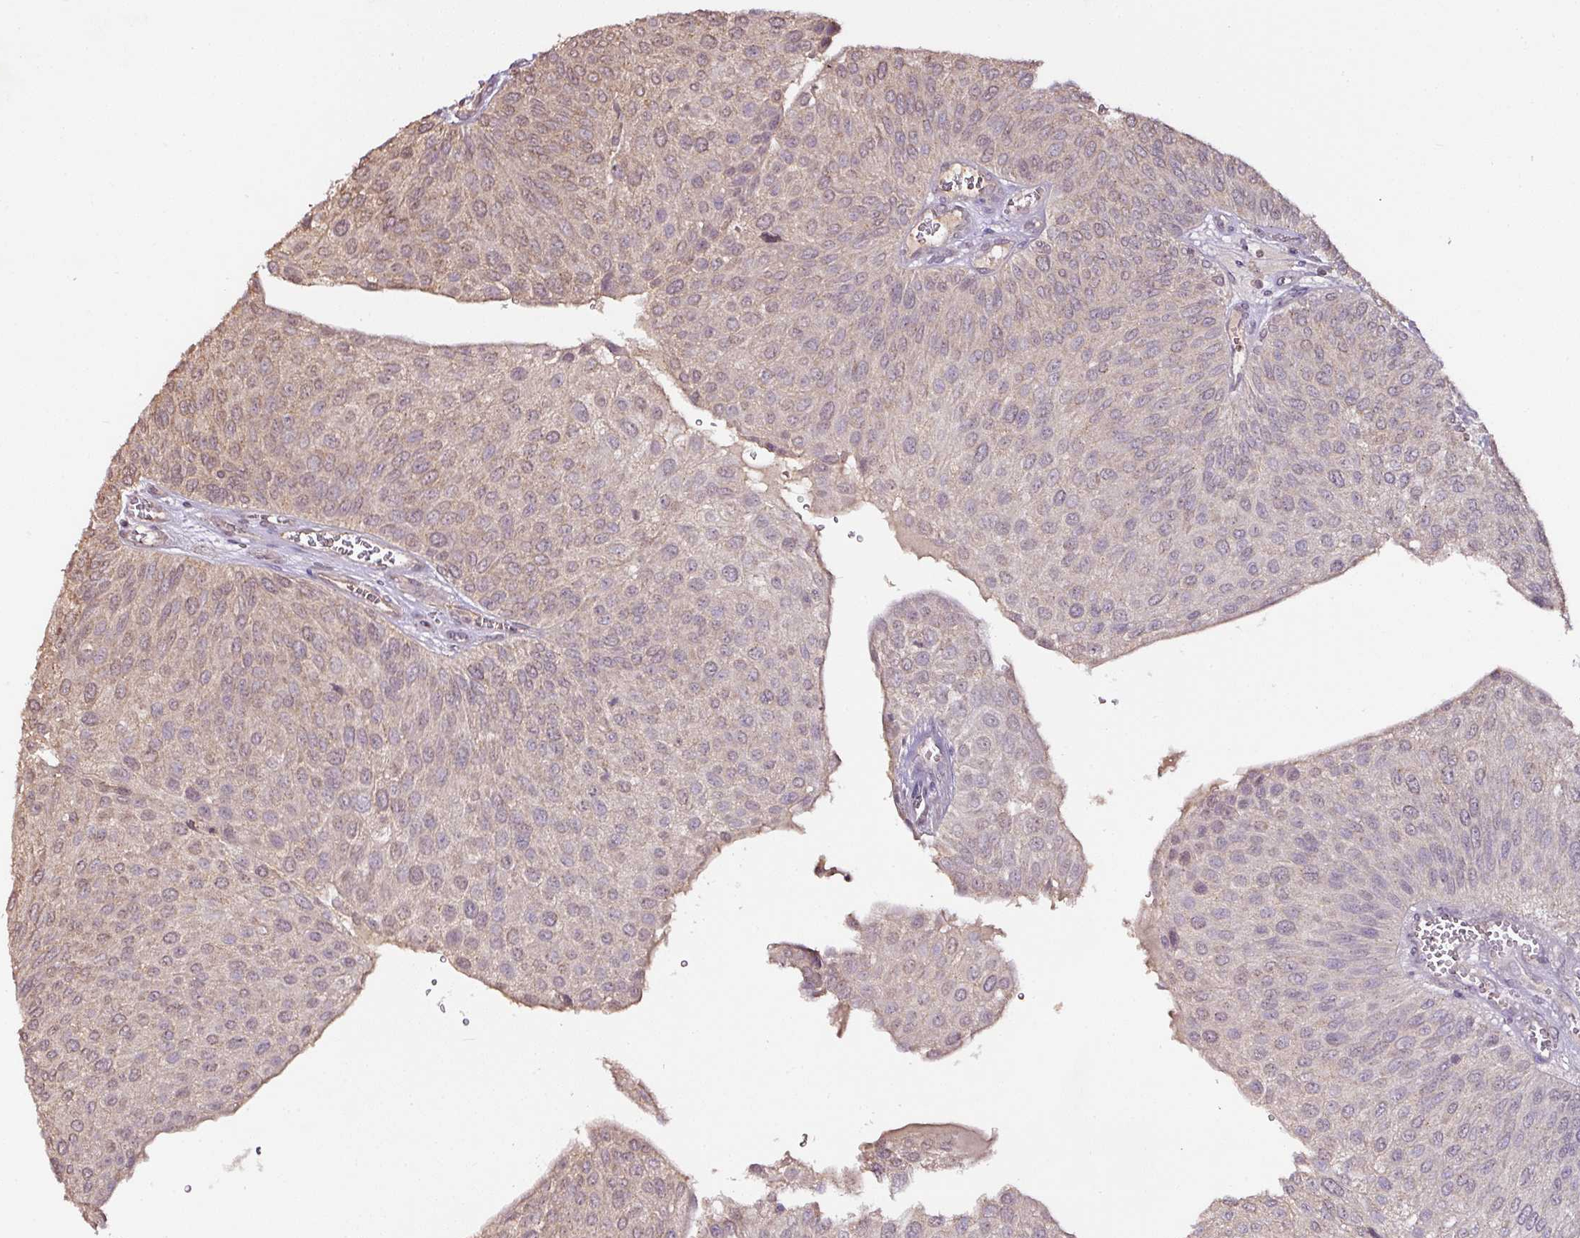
{"staining": {"intensity": "weak", "quantity": "25%-75%", "location": "nuclear"}, "tissue": "urothelial cancer", "cell_type": "Tumor cells", "image_type": "cancer", "snomed": [{"axis": "morphology", "description": "Urothelial carcinoma, NOS"}, {"axis": "topography", "description": "Urinary bladder"}], "caption": "This is a micrograph of immunohistochemistry (IHC) staining of transitional cell carcinoma, which shows weak positivity in the nuclear of tumor cells.", "gene": "RPL38", "patient": {"sex": "male", "age": 67}}